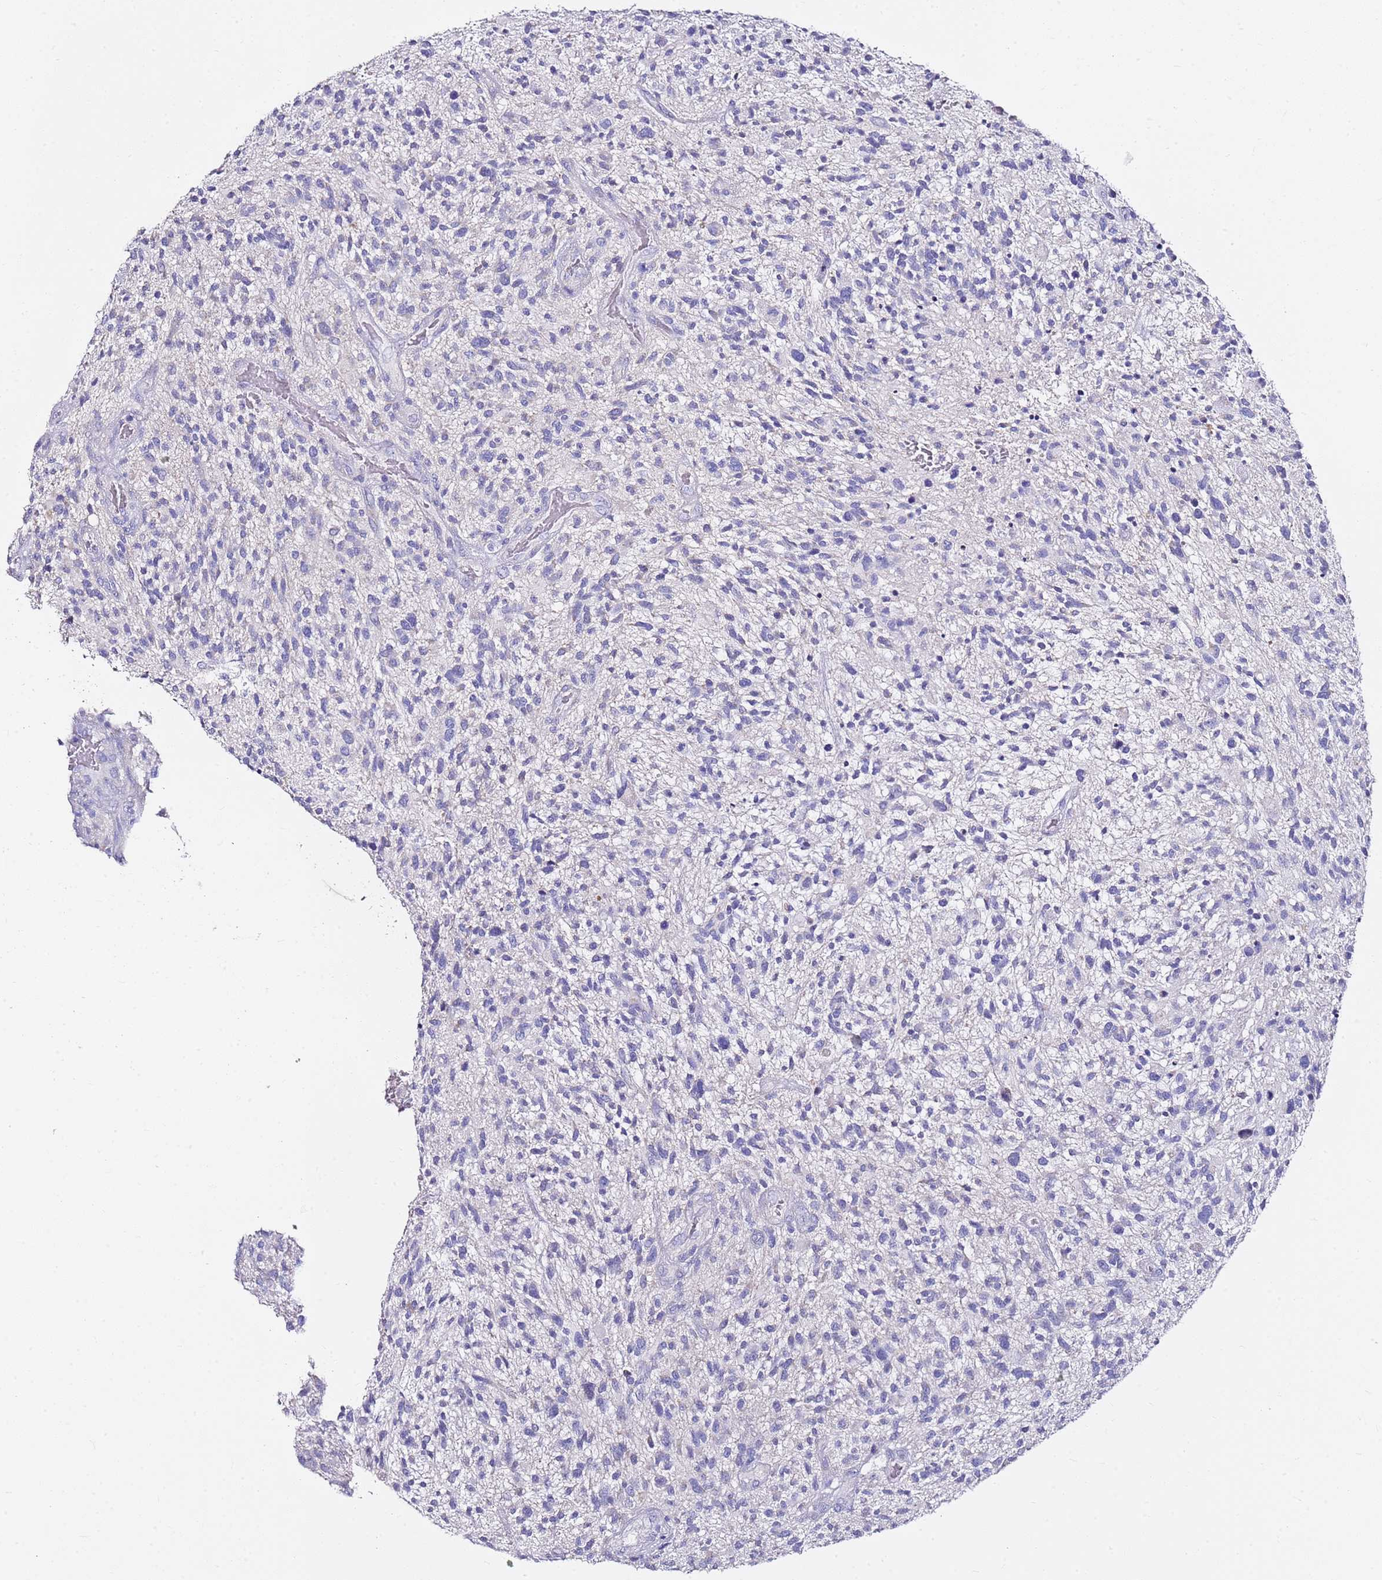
{"staining": {"intensity": "negative", "quantity": "none", "location": "none"}, "tissue": "glioma", "cell_type": "Tumor cells", "image_type": "cancer", "snomed": [{"axis": "morphology", "description": "Glioma, malignant, High grade"}, {"axis": "topography", "description": "Brain"}], "caption": "Tumor cells are negative for brown protein staining in high-grade glioma (malignant).", "gene": "MYBPC3", "patient": {"sex": "male", "age": 47}}